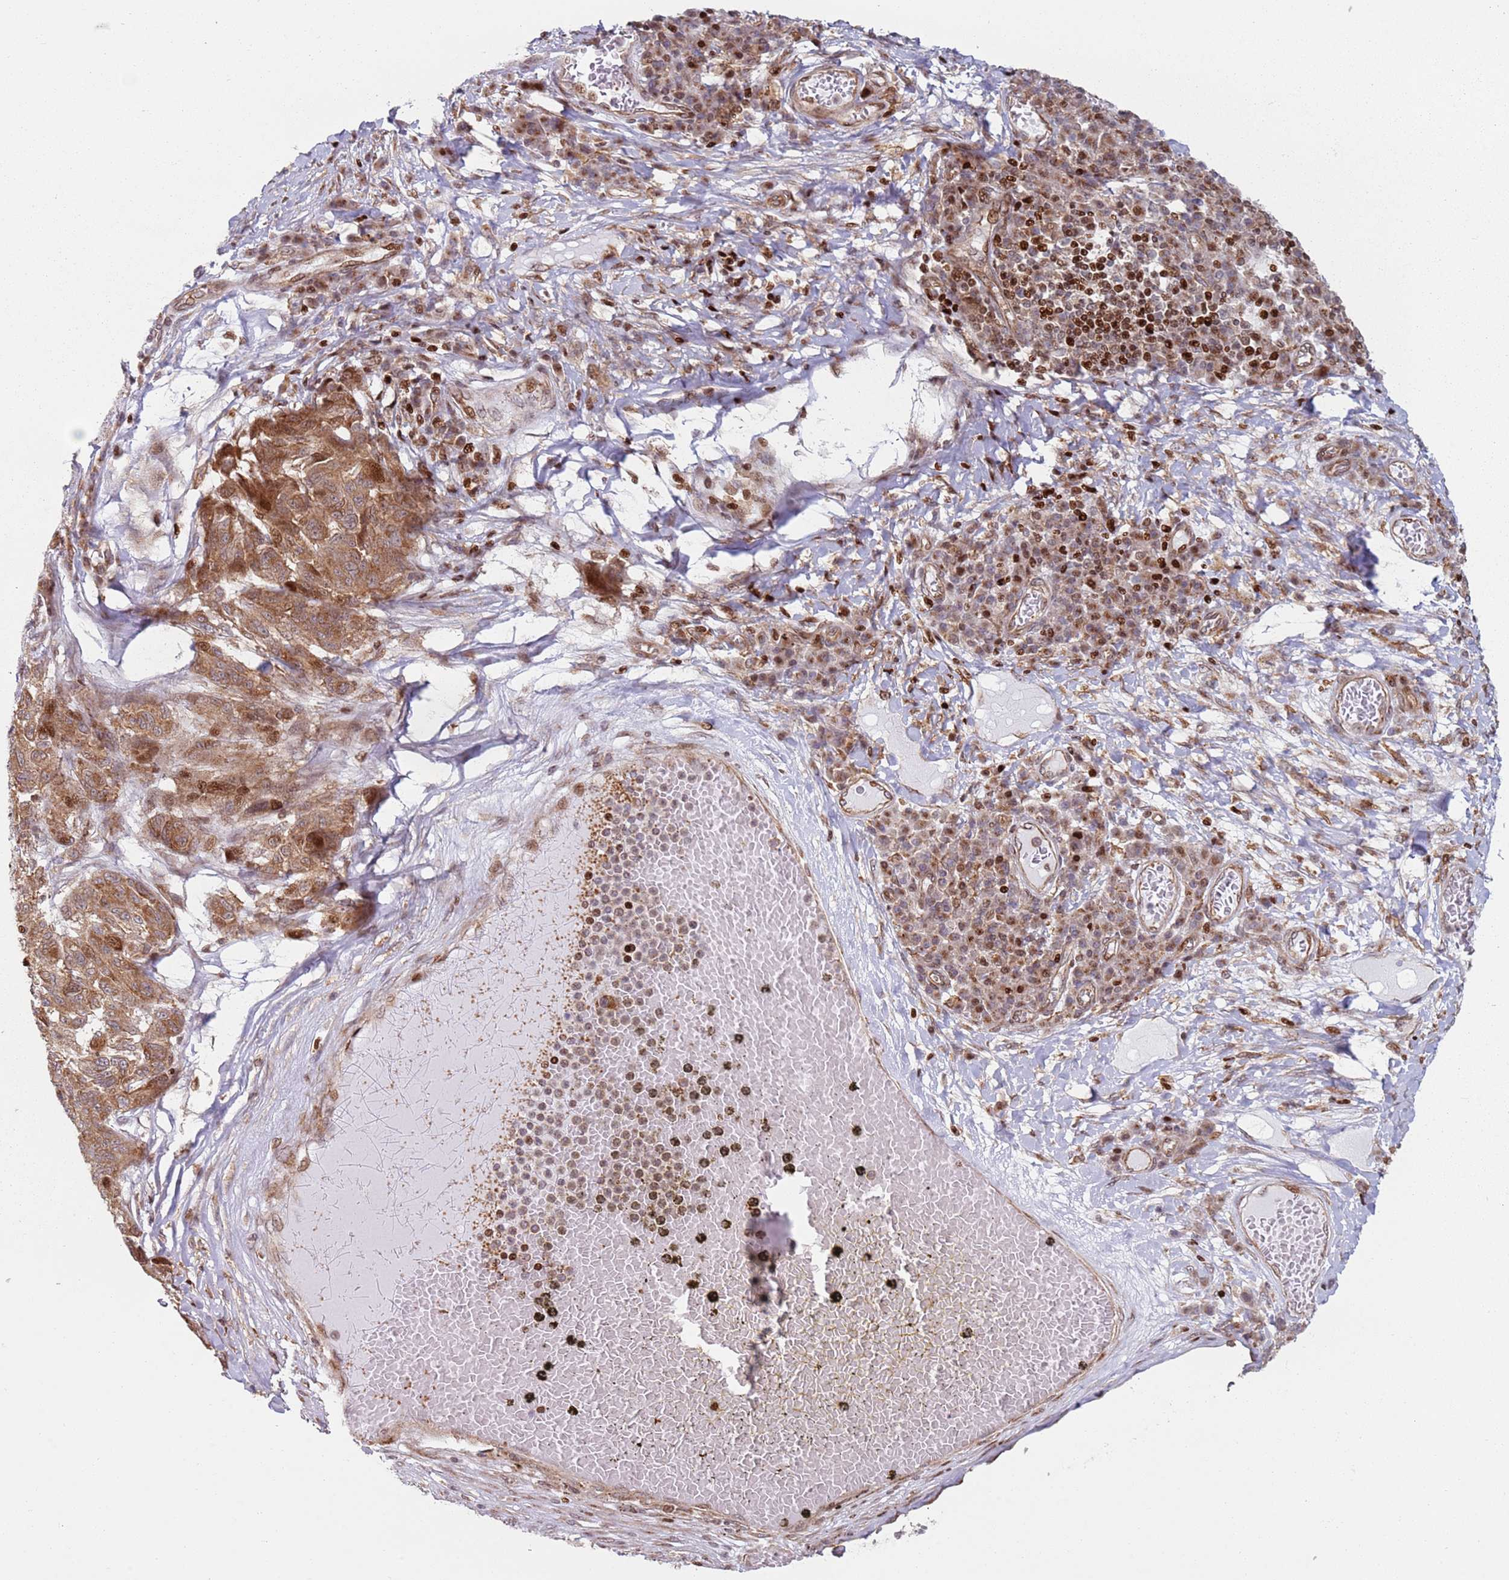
{"staining": {"intensity": "strong", "quantity": ">75%", "location": "cytoplasmic/membranous"}, "tissue": "melanoma", "cell_type": "Tumor cells", "image_type": "cancer", "snomed": [{"axis": "morphology", "description": "Malignant melanoma, NOS"}, {"axis": "topography", "description": "Skin"}], "caption": "Protein staining by IHC reveals strong cytoplasmic/membranous expression in about >75% of tumor cells in melanoma. (DAB IHC, brown staining for protein, blue staining for nuclei).", "gene": "HNRNPLL", "patient": {"sex": "male", "age": 53}}